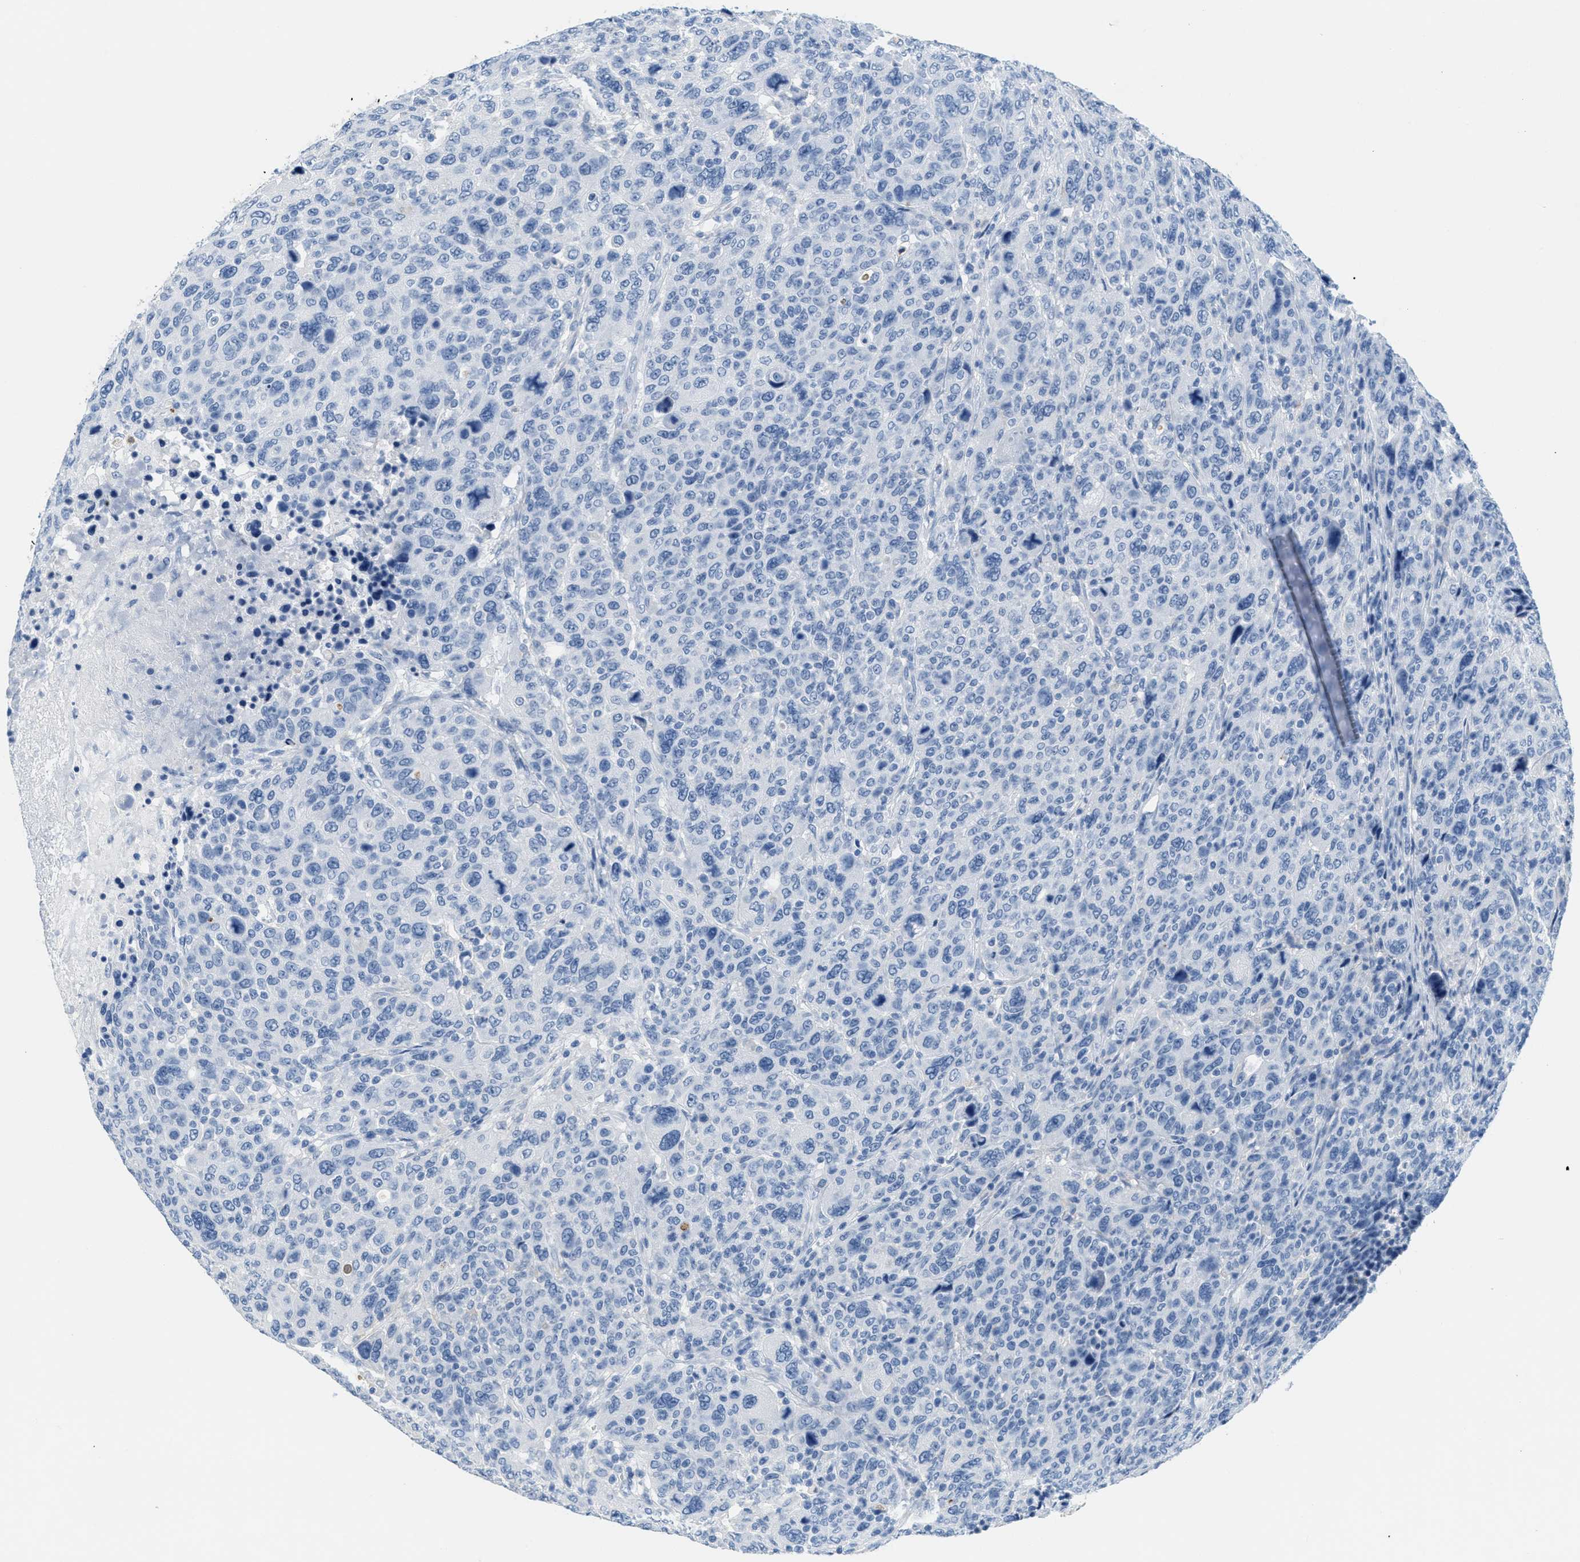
{"staining": {"intensity": "negative", "quantity": "none", "location": "none"}, "tissue": "breast cancer", "cell_type": "Tumor cells", "image_type": "cancer", "snomed": [{"axis": "morphology", "description": "Duct carcinoma"}, {"axis": "topography", "description": "Breast"}], "caption": "Protein analysis of intraductal carcinoma (breast) exhibits no significant positivity in tumor cells.", "gene": "GPM6A", "patient": {"sex": "female", "age": 37}}